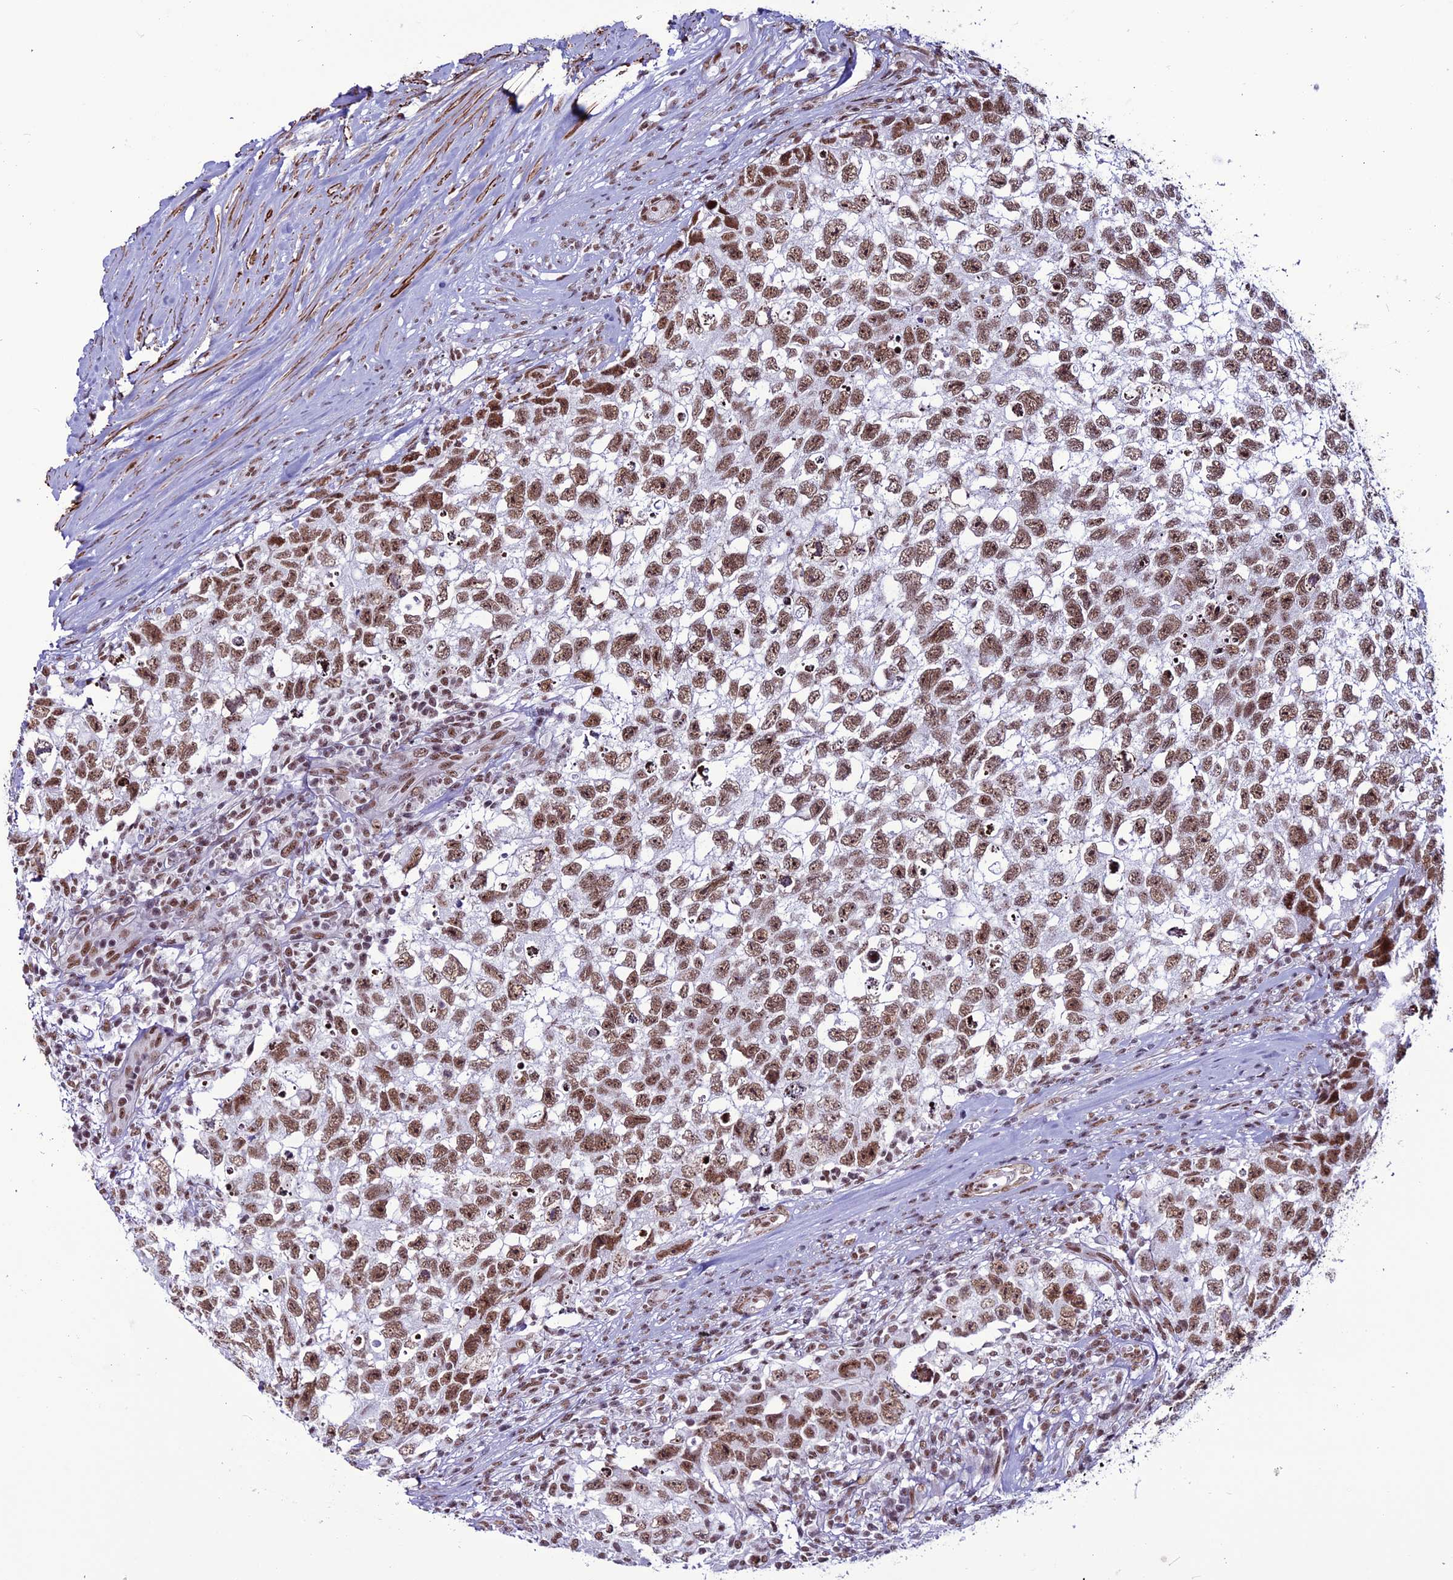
{"staining": {"intensity": "moderate", "quantity": ">75%", "location": "nuclear"}, "tissue": "testis cancer", "cell_type": "Tumor cells", "image_type": "cancer", "snomed": [{"axis": "morphology", "description": "Seminoma, NOS"}, {"axis": "morphology", "description": "Carcinoma, Embryonal, NOS"}, {"axis": "topography", "description": "Testis"}], "caption": "Protein positivity by immunohistochemistry reveals moderate nuclear staining in about >75% of tumor cells in testis cancer. Ihc stains the protein of interest in brown and the nuclei are stained blue.", "gene": "U2AF1", "patient": {"sex": "male", "age": 29}}